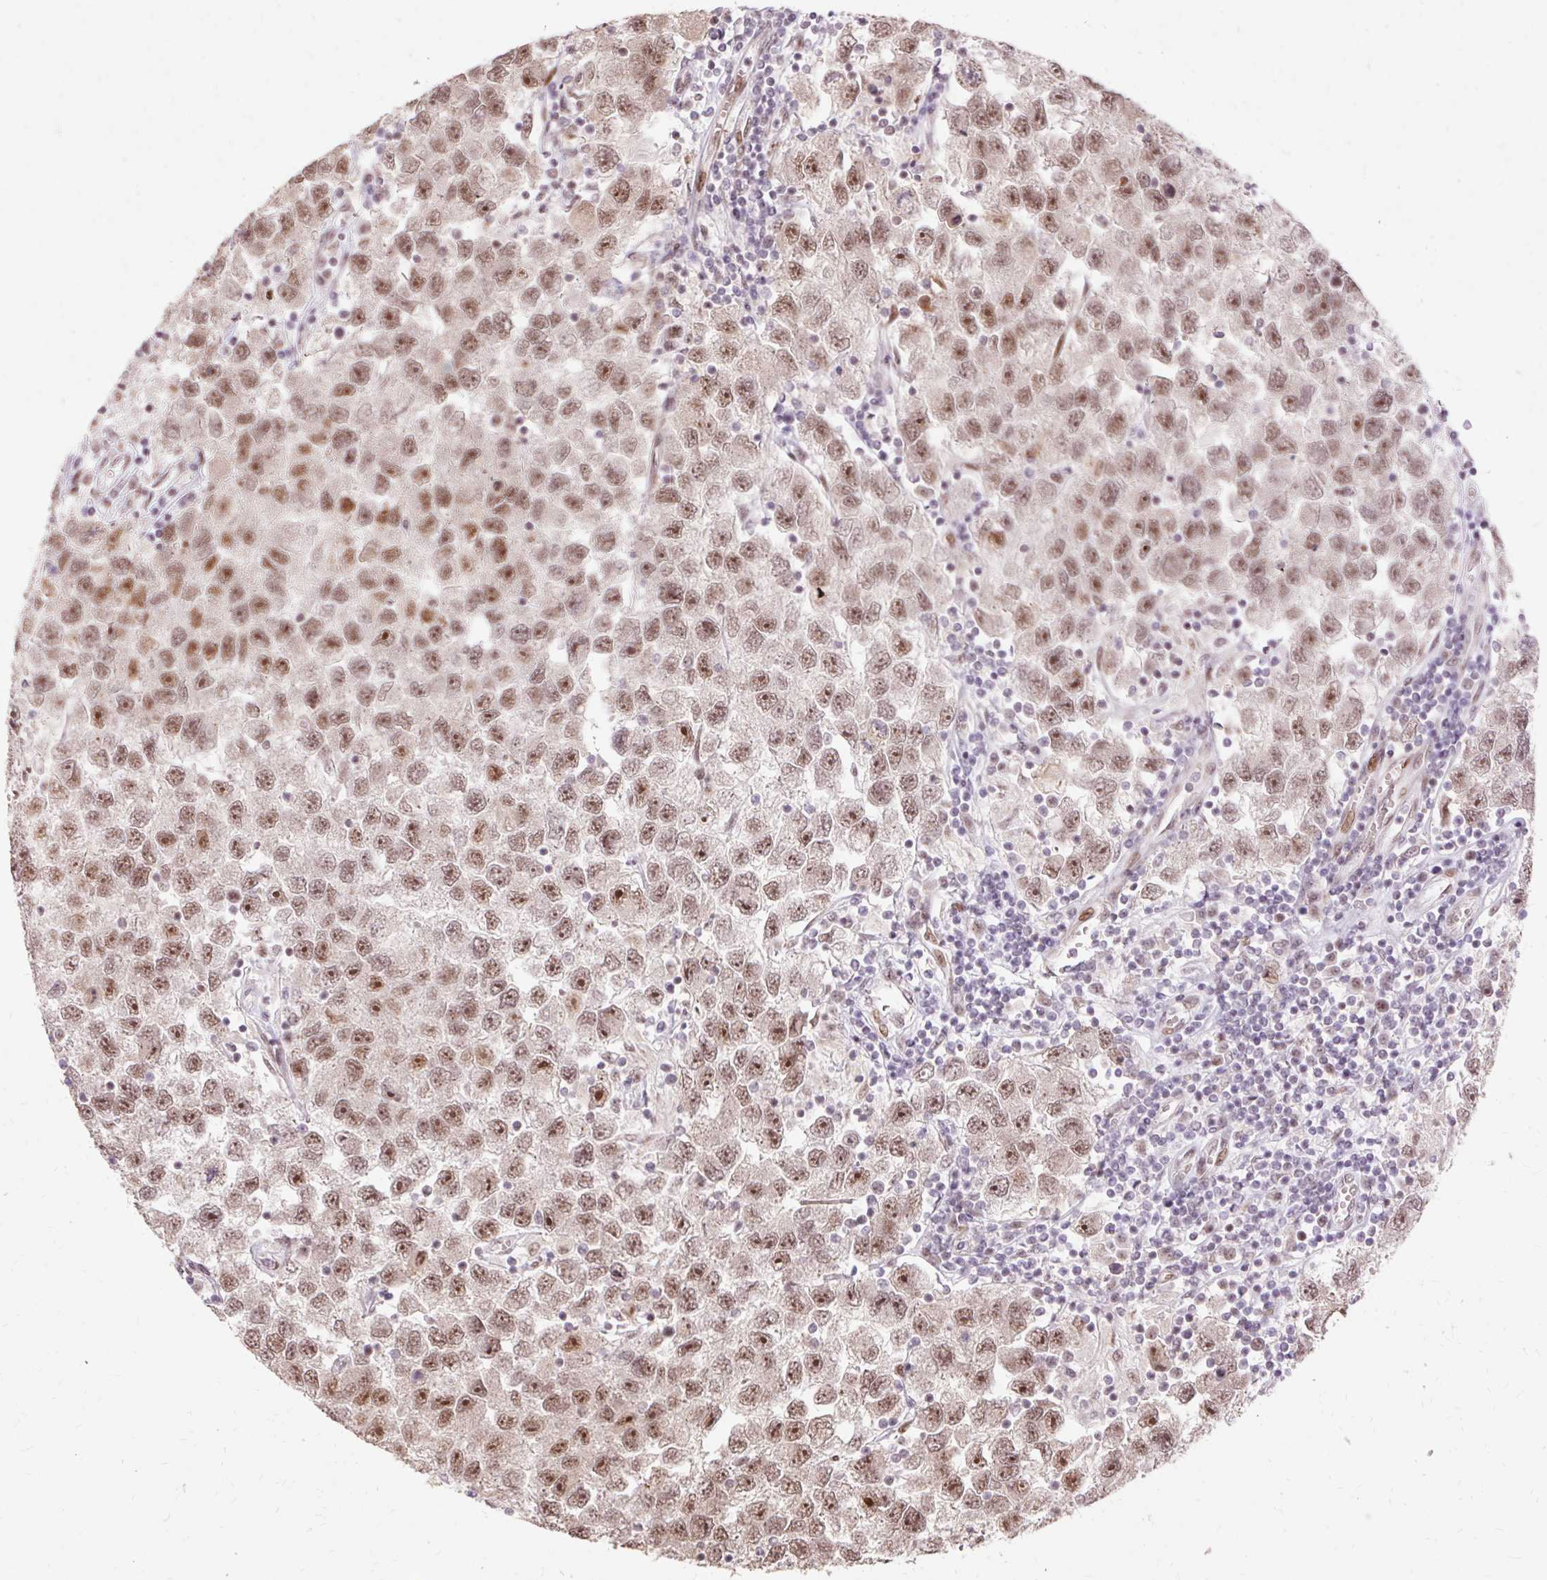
{"staining": {"intensity": "moderate", "quantity": ">75%", "location": "nuclear"}, "tissue": "testis cancer", "cell_type": "Tumor cells", "image_type": "cancer", "snomed": [{"axis": "morphology", "description": "Seminoma, NOS"}, {"axis": "topography", "description": "Testis"}], "caption": "Moderate nuclear positivity is present in about >75% of tumor cells in testis seminoma.", "gene": "MECOM", "patient": {"sex": "male", "age": 26}}